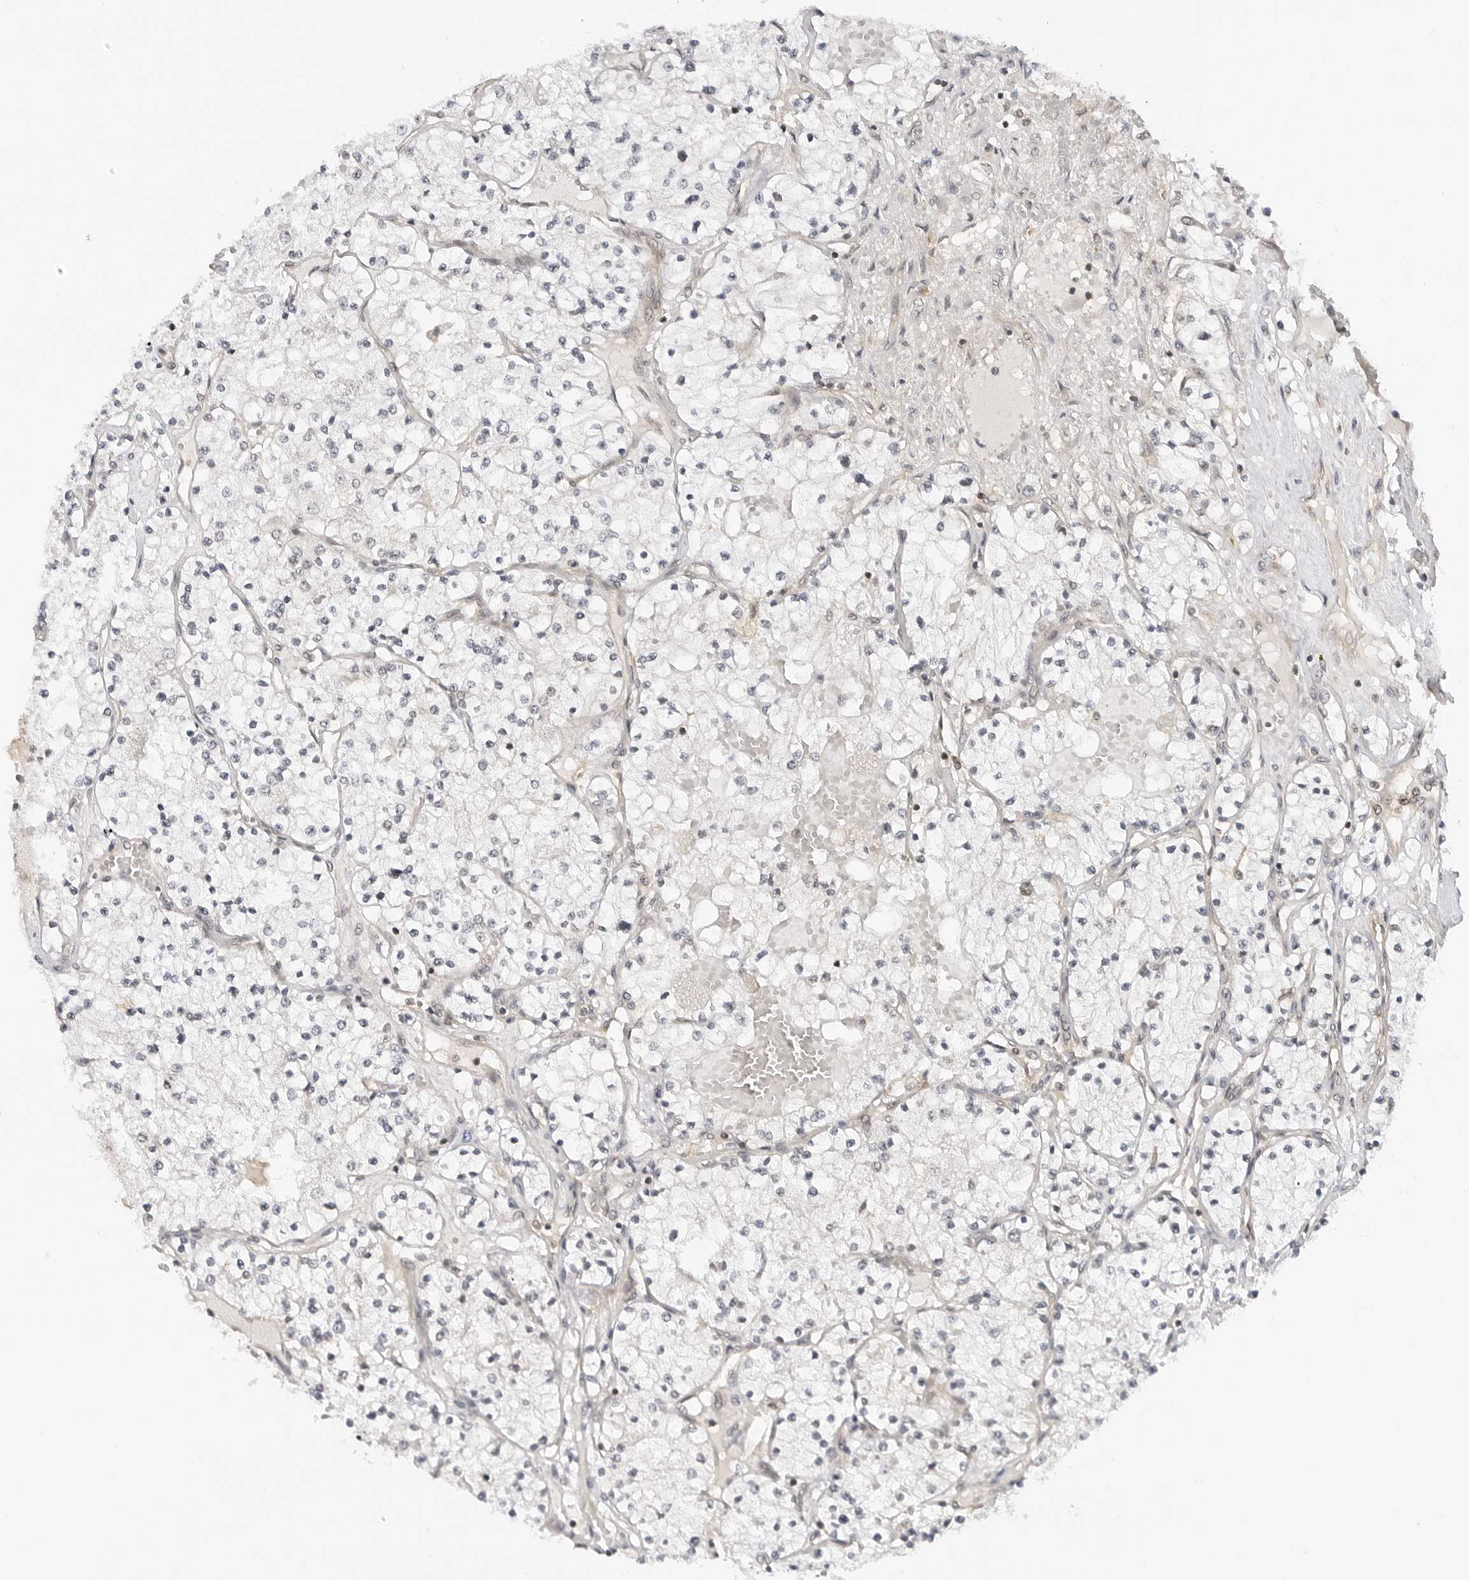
{"staining": {"intensity": "negative", "quantity": "none", "location": "none"}, "tissue": "renal cancer", "cell_type": "Tumor cells", "image_type": "cancer", "snomed": [{"axis": "morphology", "description": "Normal tissue, NOS"}, {"axis": "morphology", "description": "Adenocarcinoma, NOS"}, {"axis": "topography", "description": "Kidney"}], "caption": "Tumor cells are negative for protein expression in human adenocarcinoma (renal). Brightfield microscopy of immunohistochemistry (IHC) stained with DAB (brown) and hematoxylin (blue), captured at high magnification.", "gene": "MAP2K5", "patient": {"sex": "male", "age": 68}}